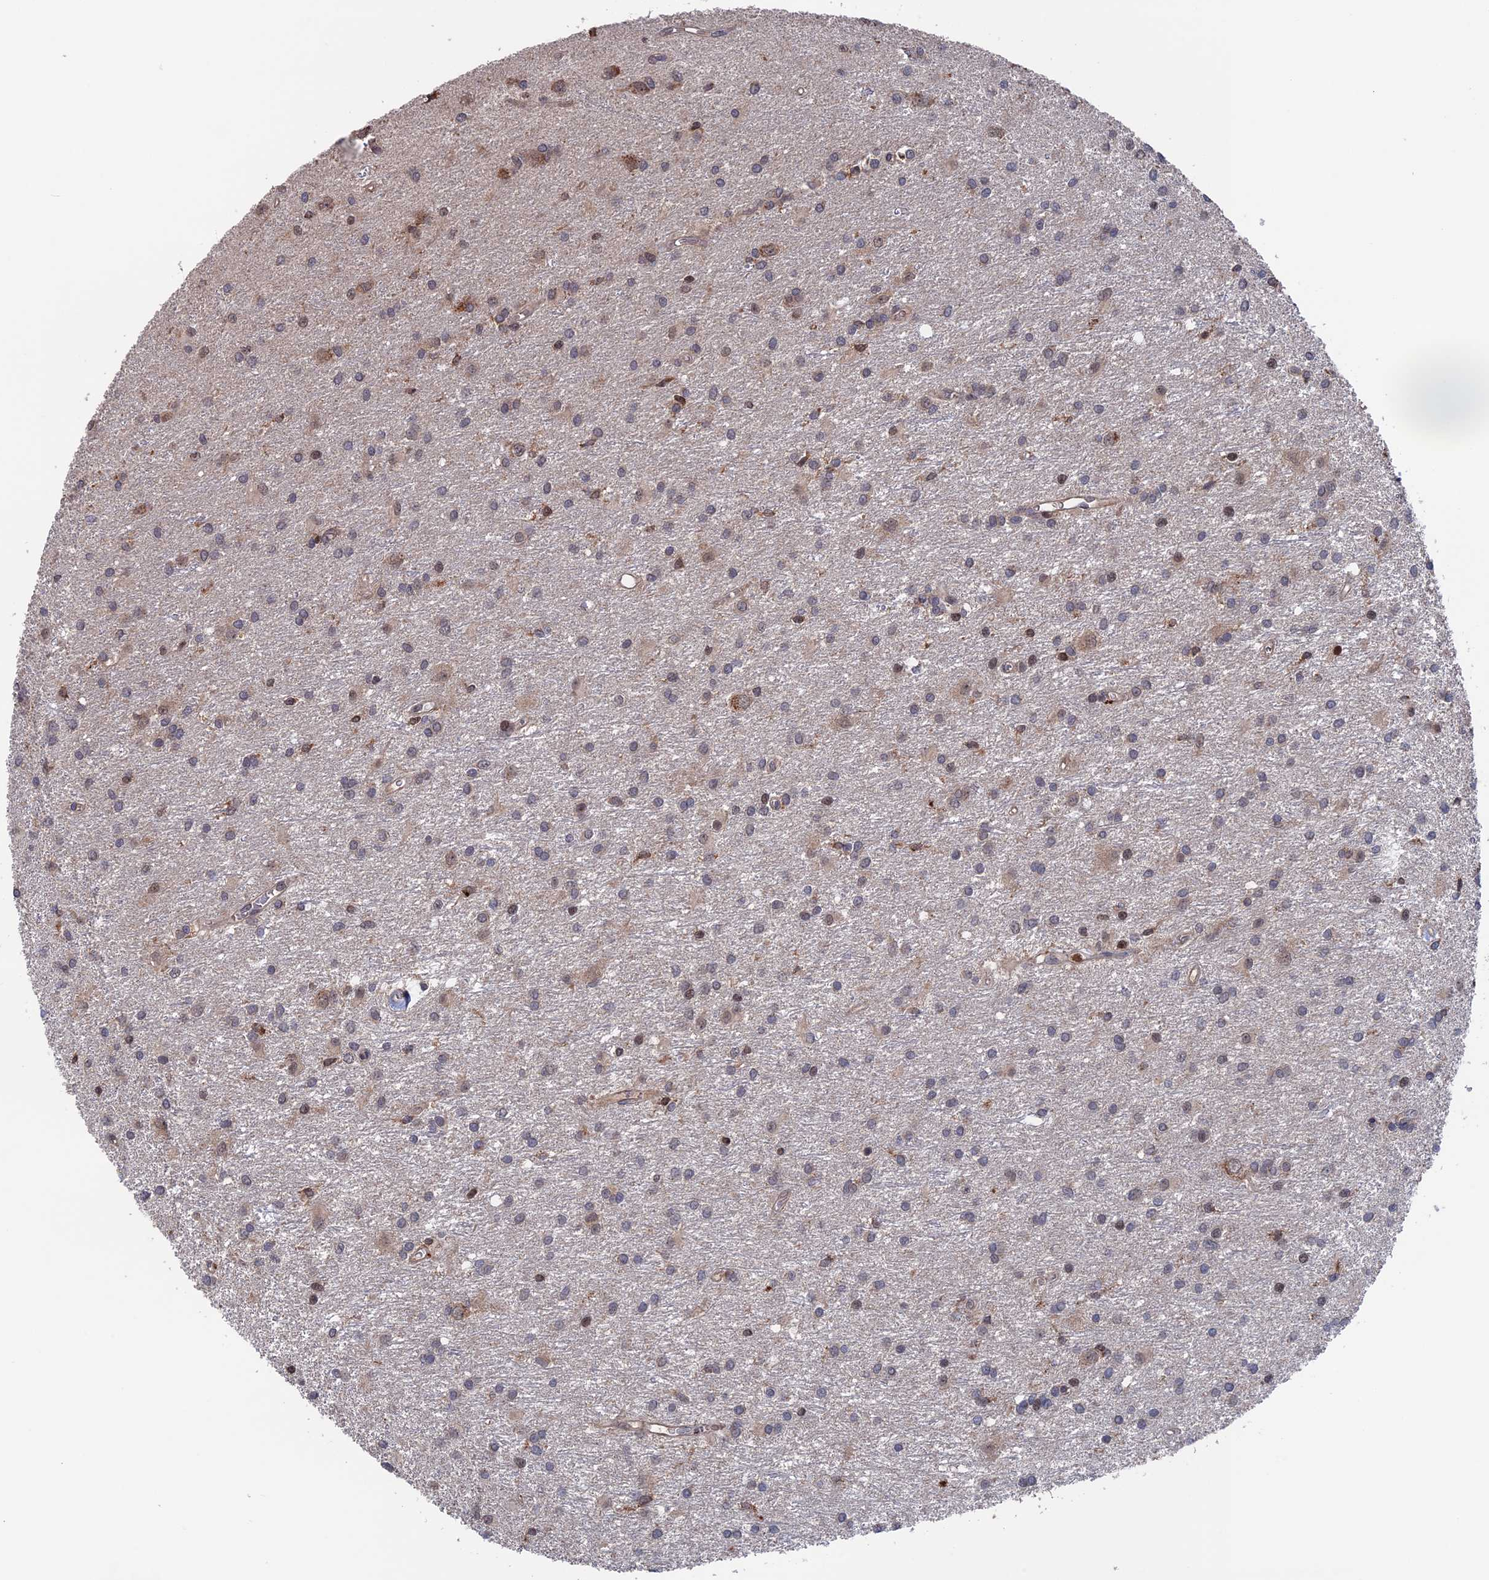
{"staining": {"intensity": "weak", "quantity": "<25%", "location": "nuclear"}, "tissue": "glioma", "cell_type": "Tumor cells", "image_type": "cancer", "snomed": [{"axis": "morphology", "description": "Glioma, malignant, High grade"}, {"axis": "topography", "description": "Brain"}], "caption": "A photomicrograph of malignant glioma (high-grade) stained for a protein shows no brown staining in tumor cells.", "gene": "PLA2G15", "patient": {"sex": "female", "age": 50}}